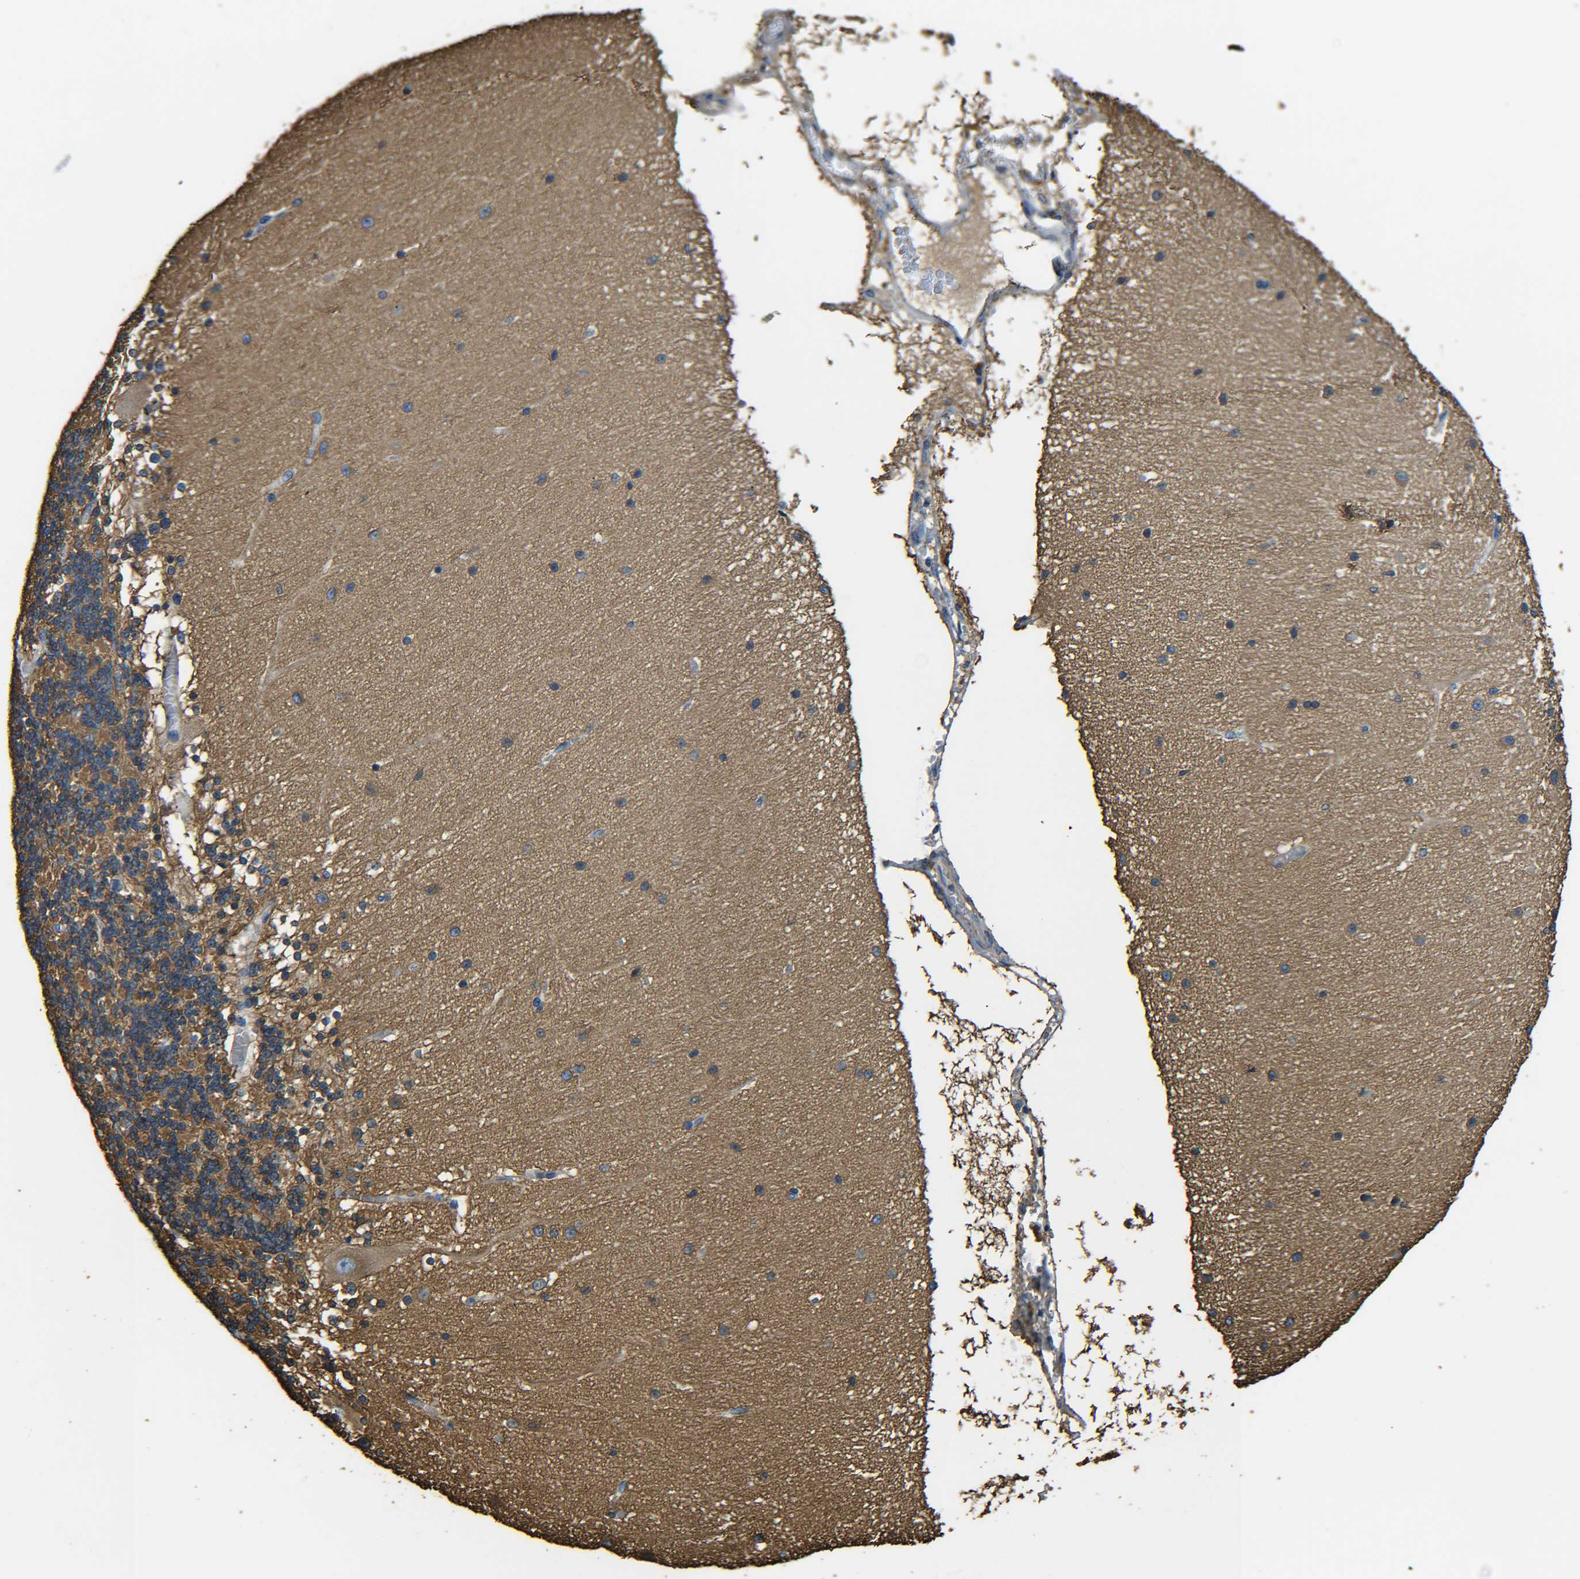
{"staining": {"intensity": "moderate", "quantity": ">75%", "location": "cytoplasmic/membranous"}, "tissue": "cerebellum", "cell_type": "Cells in granular layer", "image_type": "normal", "snomed": [{"axis": "morphology", "description": "Normal tissue, NOS"}, {"axis": "topography", "description": "Cerebellum"}], "caption": "Immunohistochemistry micrograph of normal cerebellum: human cerebellum stained using IHC exhibits medium levels of moderate protein expression localized specifically in the cytoplasmic/membranous of cells in granular layer, appearing as a cytoplasmic/membranous brown color.", "gene": "TUBB", "patient": {"sex": "female", "age": 54}}